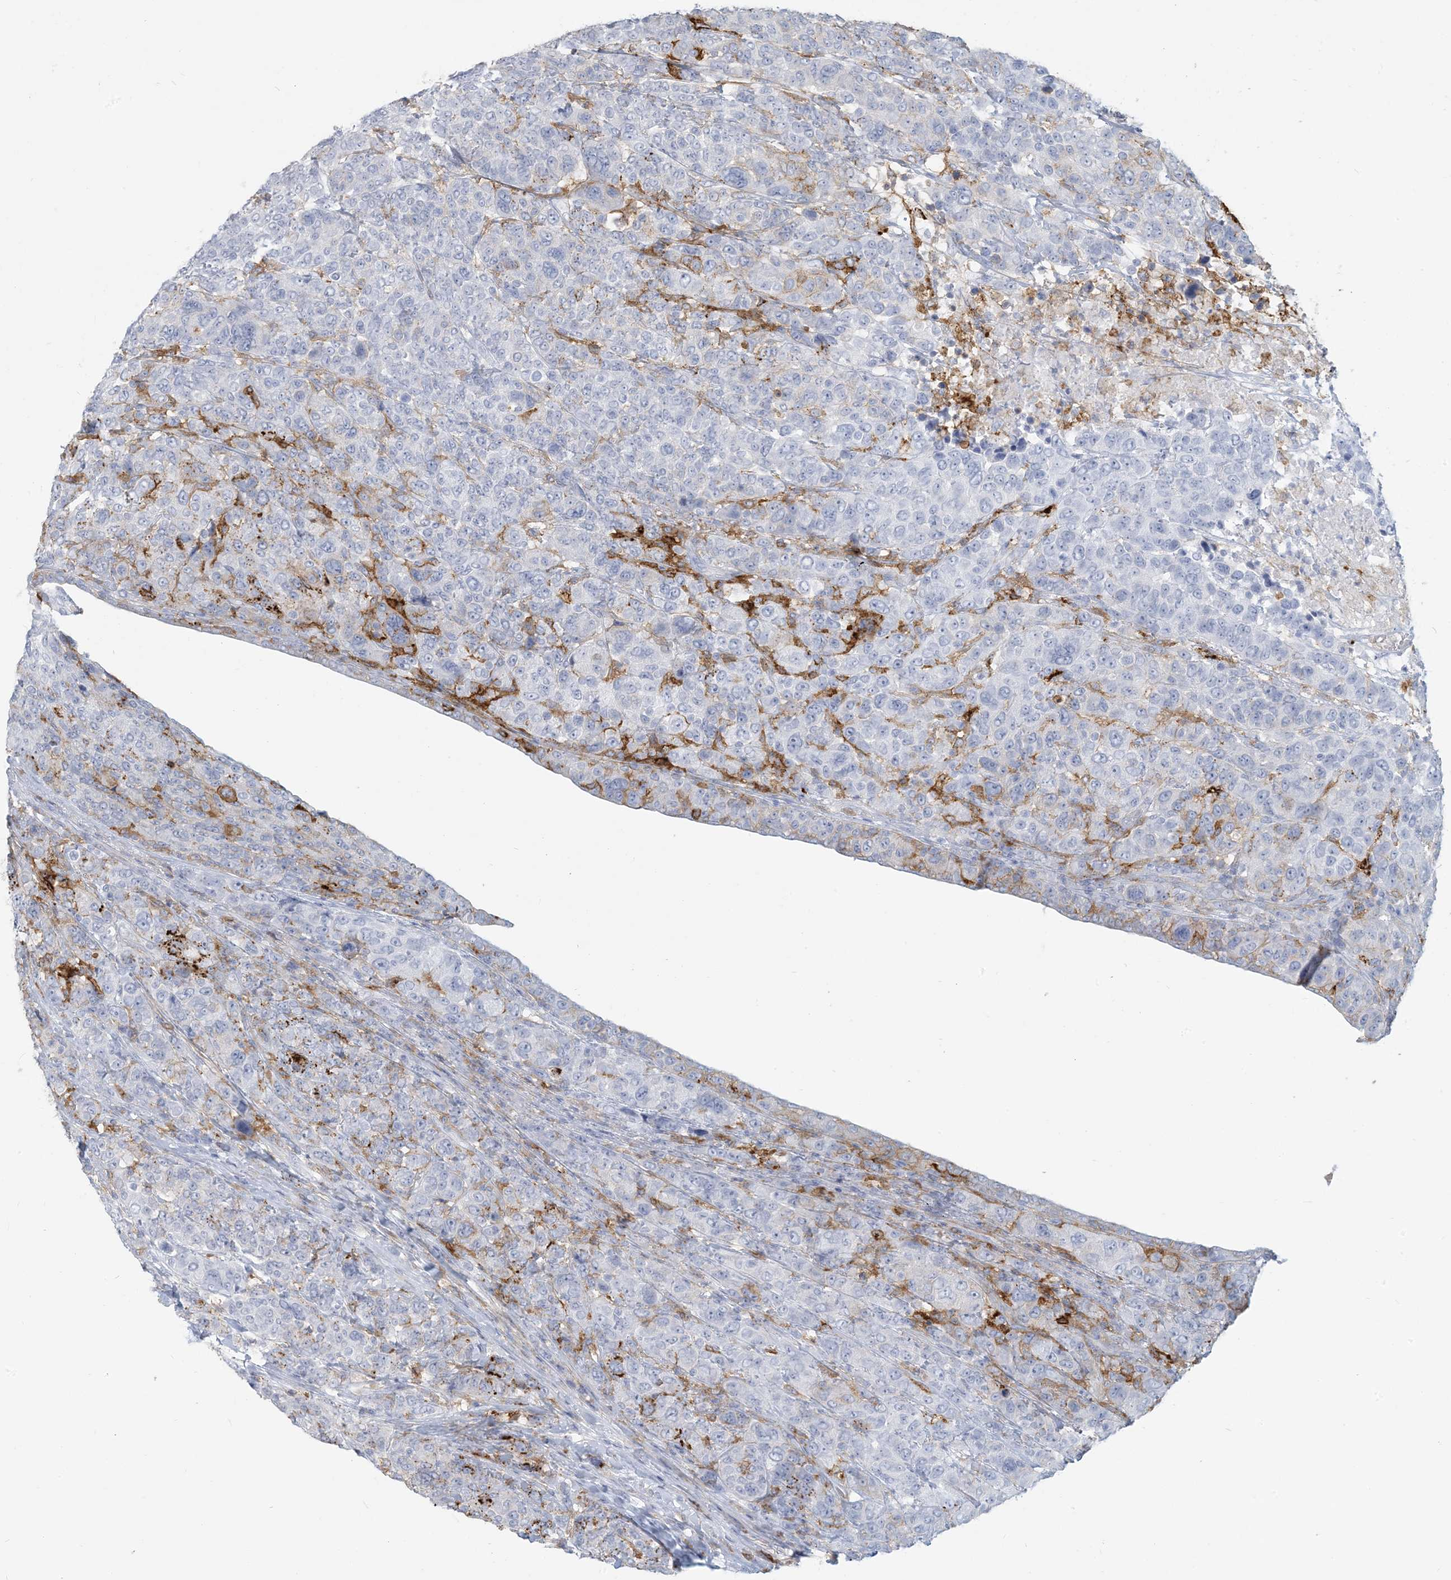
{"staining": {"intensity": "strong", "quantity": "<25%", "location": "cytoplasmic/membranous"}, "tissue": "breast cancer", "cell_type": "Tumor cells", "image_type": "cancer", "snomed": [{"axis": "morphology", "description": "Duct carcinoma"}, {"axis": "topography", "description": "Breast"}], "caption": "Approximately <25% of tumor cells in human breast intraductal carcinoma reveal strong cytoplasmic/membranous protein positivity as visualized by brown immunohistochemical staining.", "gene": "HLA-DRB1", "patient": {"sex": "female", "age": 37}}